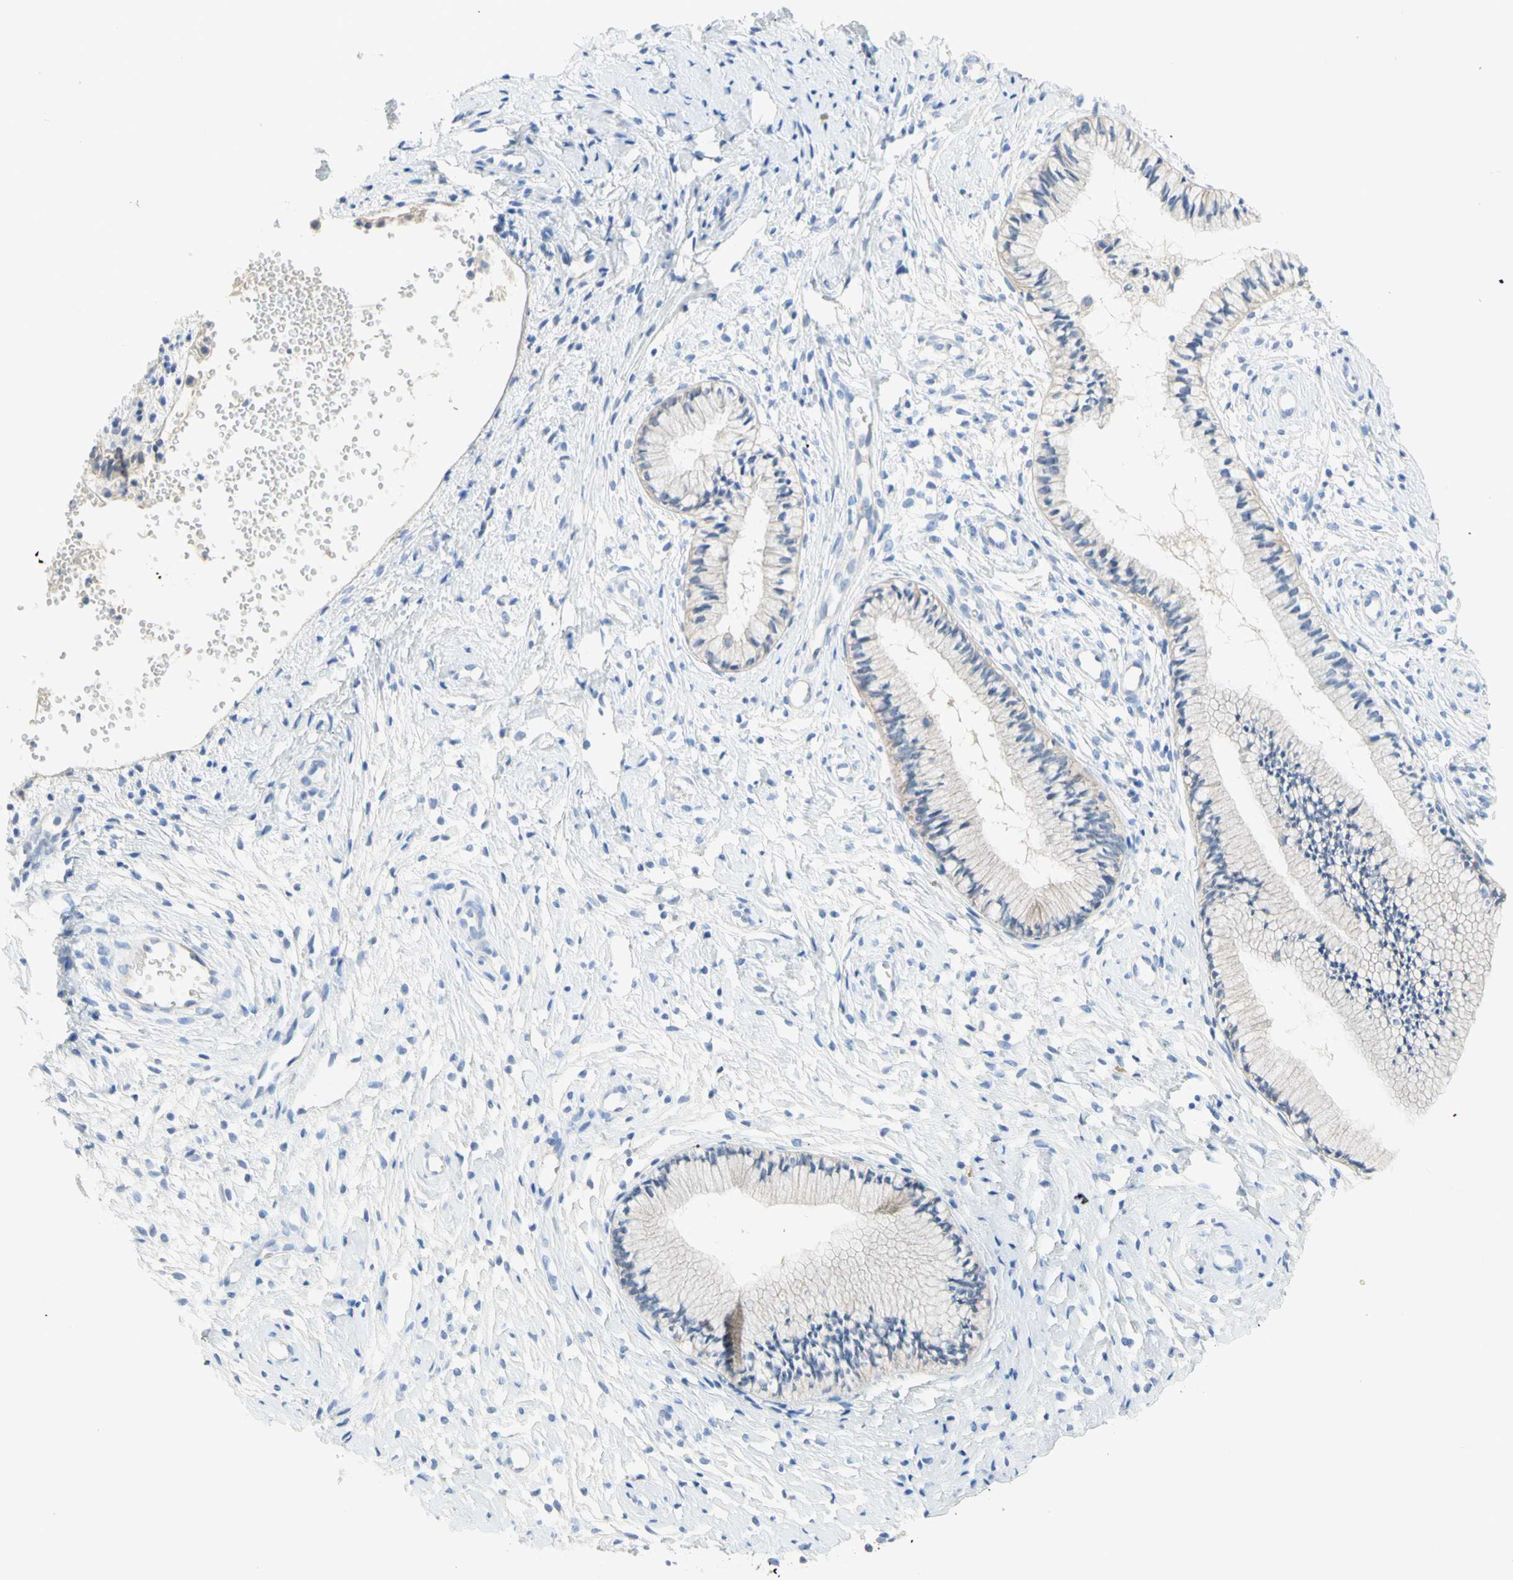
{"staining": {"intensity": "moderate", "quantity": "<25%", "location": "cytoplasmic/membranous"}, "tissue": "cervix", "cell_type": "Glandular cells", "image_type": "normal", "snomed": [{"axis": "morphology", "description": "Normal tissue, NOS"}, {"axis": "topography", "description": "Cervix"}], "caption": "DAB immunohistochemical staining of unremarkable cervix shows moderate cytoplasmic/membranous protein staining in approximately <25% of glandular cells.", "gene": "NECTIN4", "patient": {"sex": "female", "age": 46}}